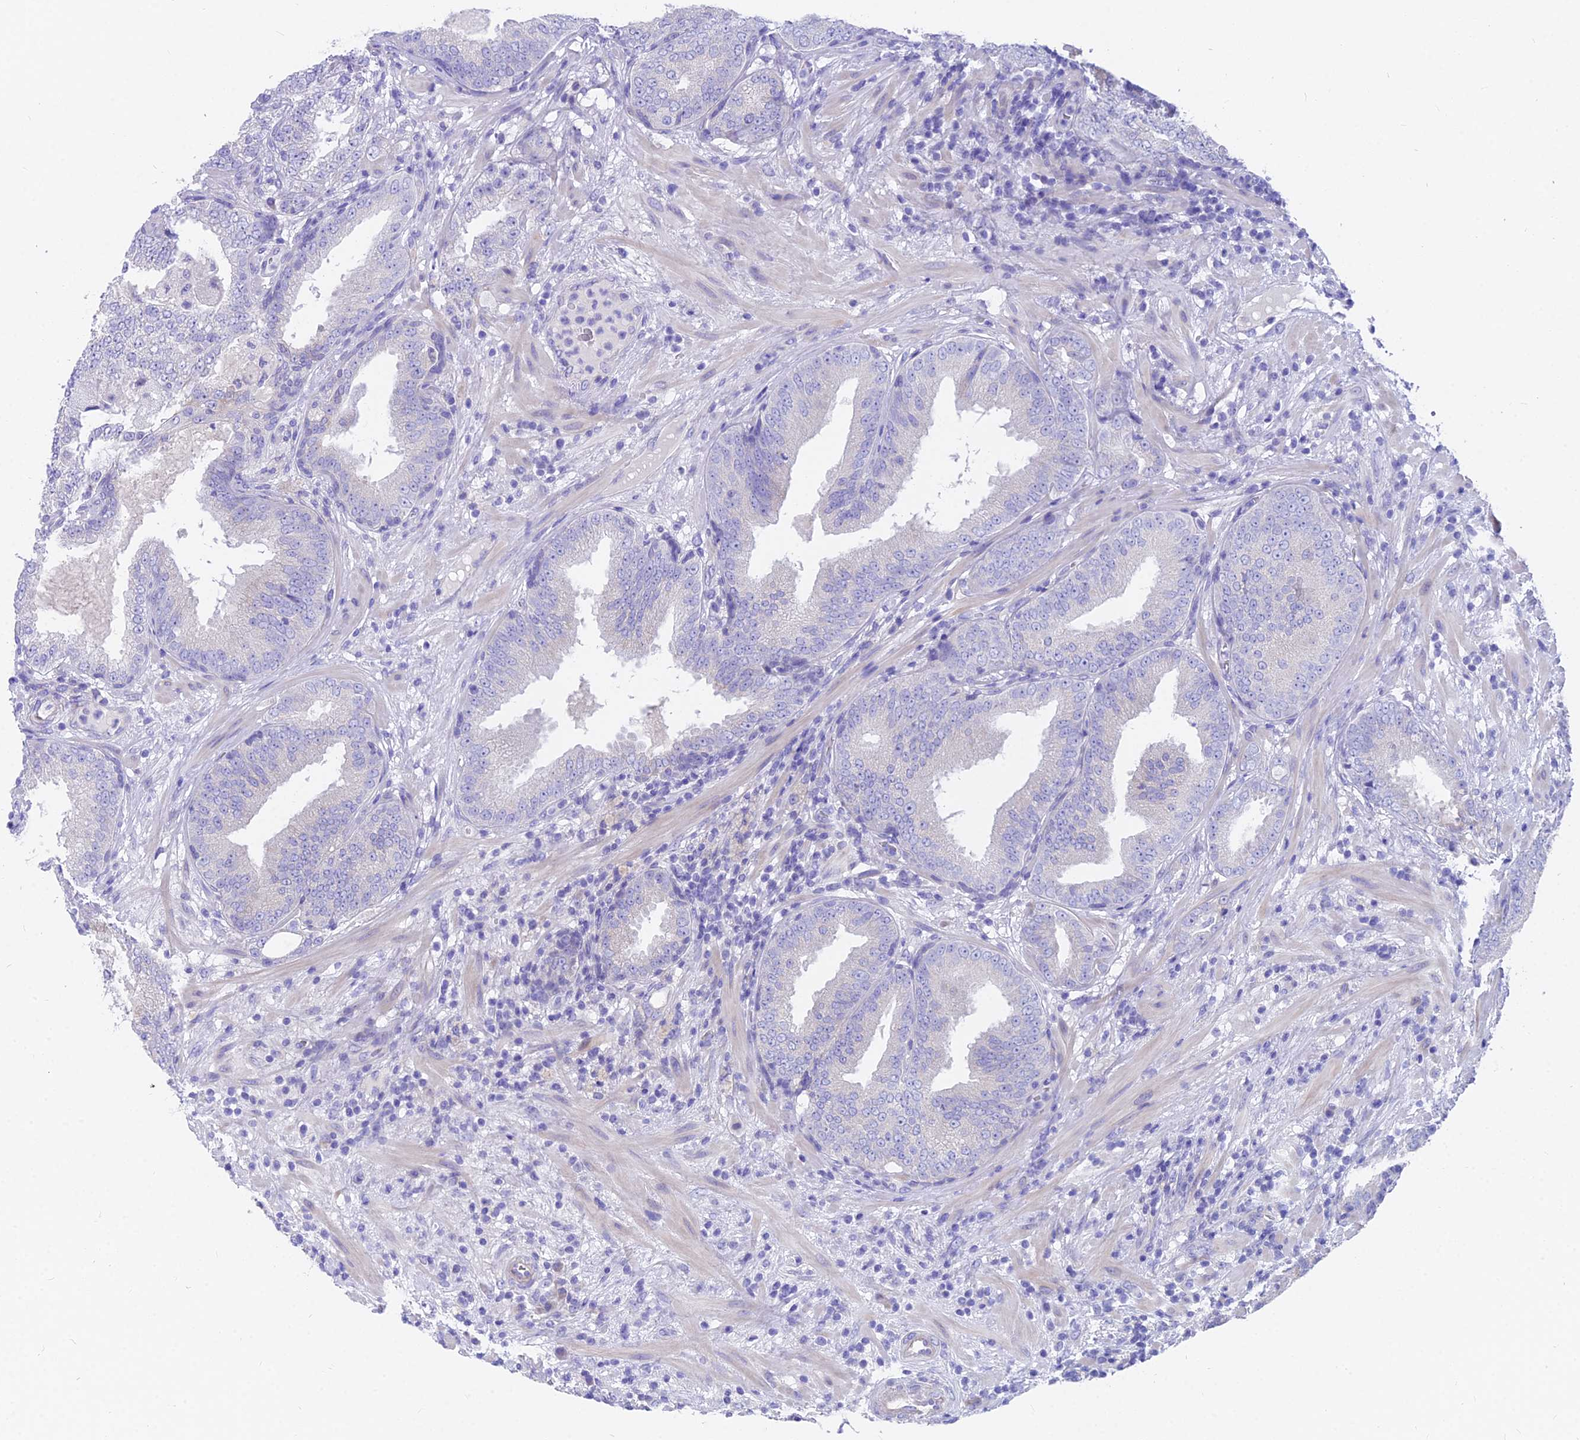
{"staining": {"intensity": "negative", "quantity": "none", "location": "none"}, "tissue": "prostate cancer", "cell_type": "Tumor cells", "image_type": "cancer", "snomed": [{"axis": "morphology", "description": "Adenocarcinoma, High grade"}, {"axis": "topography", "description": "Prostate"}], "caption": "High power microscopy photomicrograph of an IHC histopathology image of prostate cancer (high-grade adenocarcinoma), revealing no significant staining in tumor cells.", "gene": "FAM168B", "patient": {"sex": "male", "age": 64}}